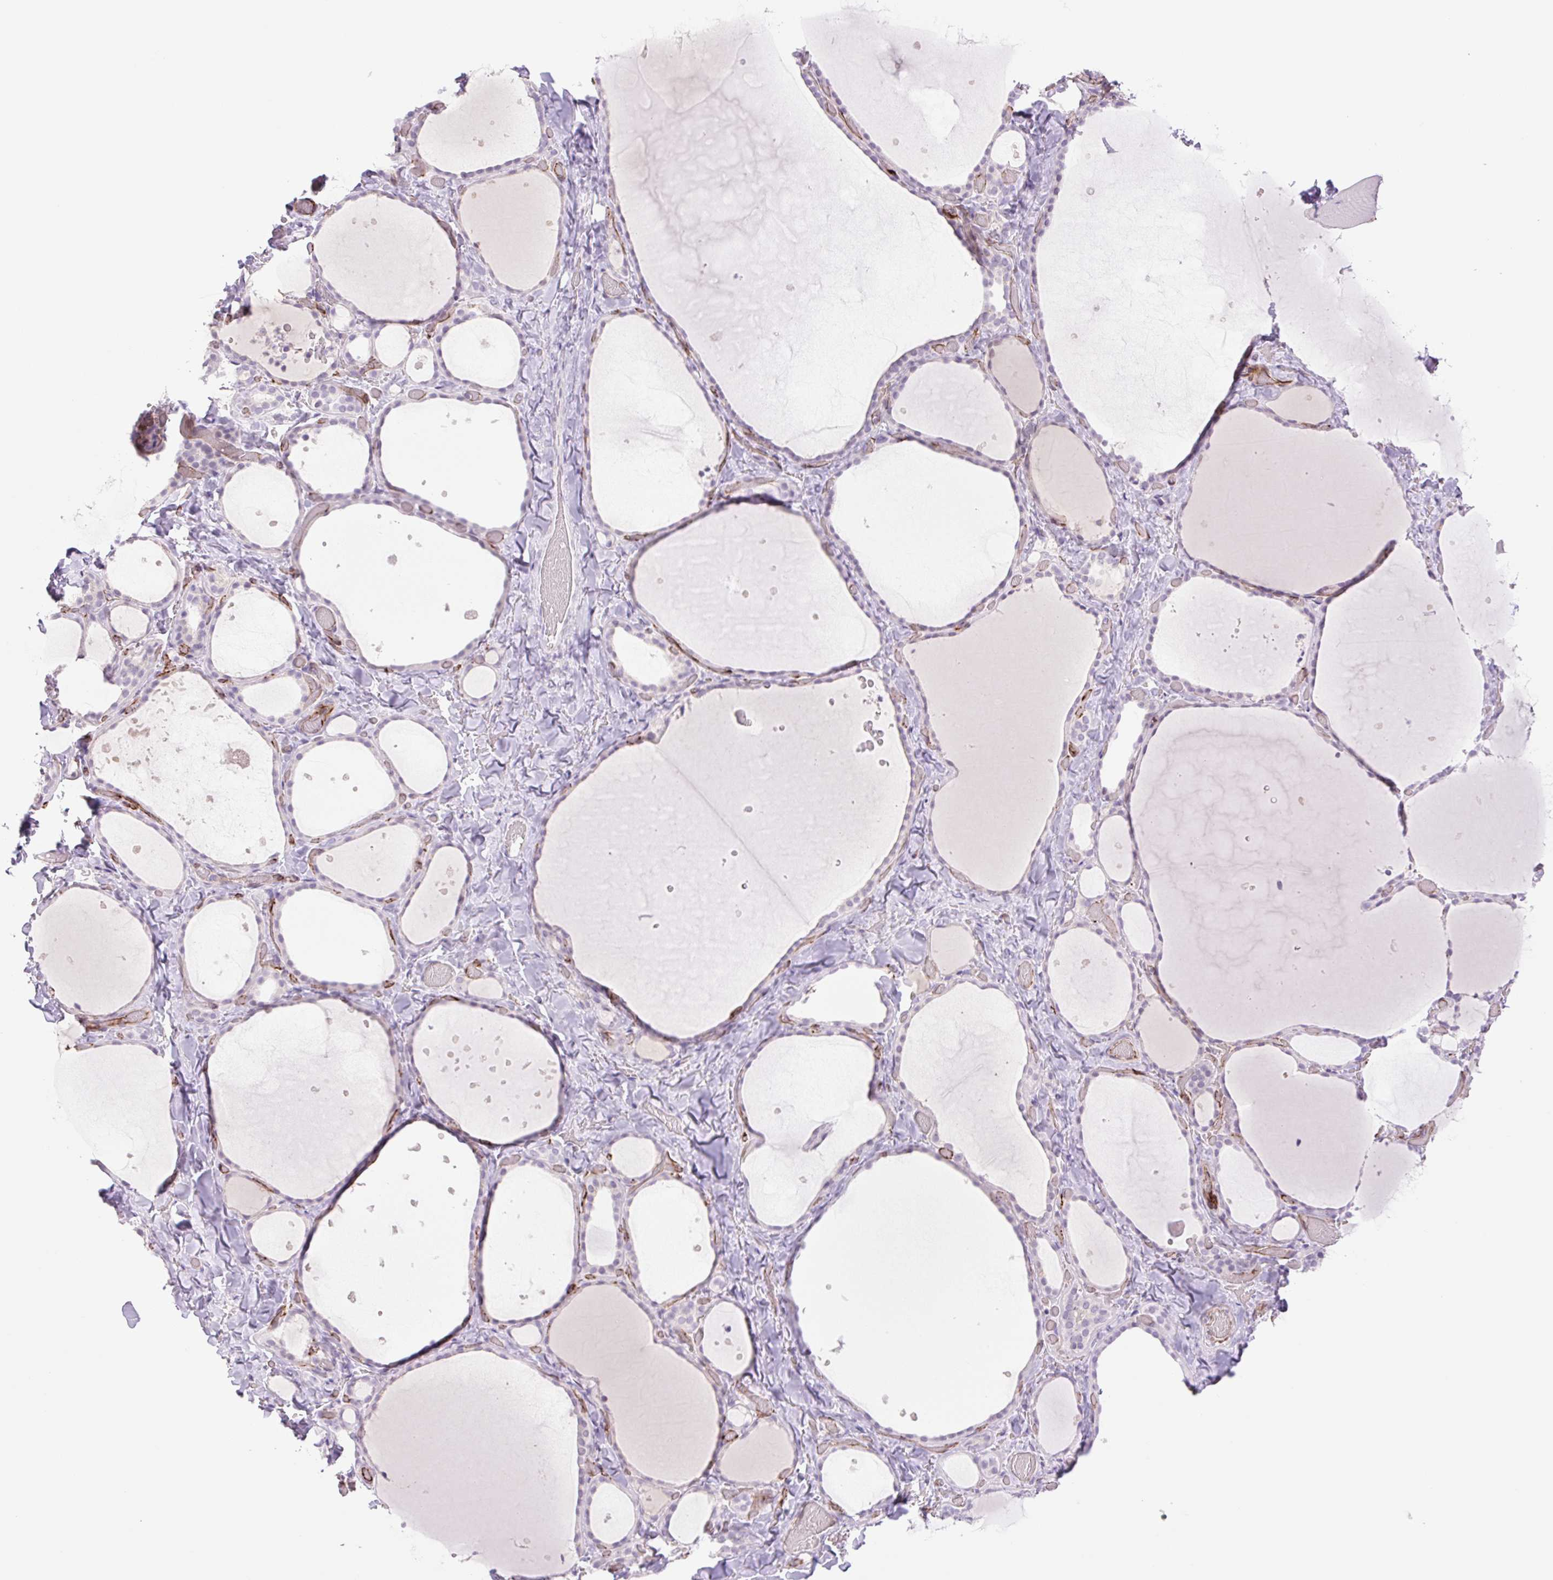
{"staining": {"intensity": "negative", "quantity": "none", "location": "none"}, "tissue": "thyroid gland", "cell_type": "Glandular cells", "image_type": "normal", "snomed": [{"axis": "morphology", "description": "Normal tissue, NOS"}, {"axis": "topography", "description": "Thyroid gland"}], "caption": "This is an immunohistochemistry (IHC) micrograph of benign thyroid gland. There is no staining in glandular cells.", "gene": "ZFYVE21", "patient": {"sex": "female", "age": 36}}